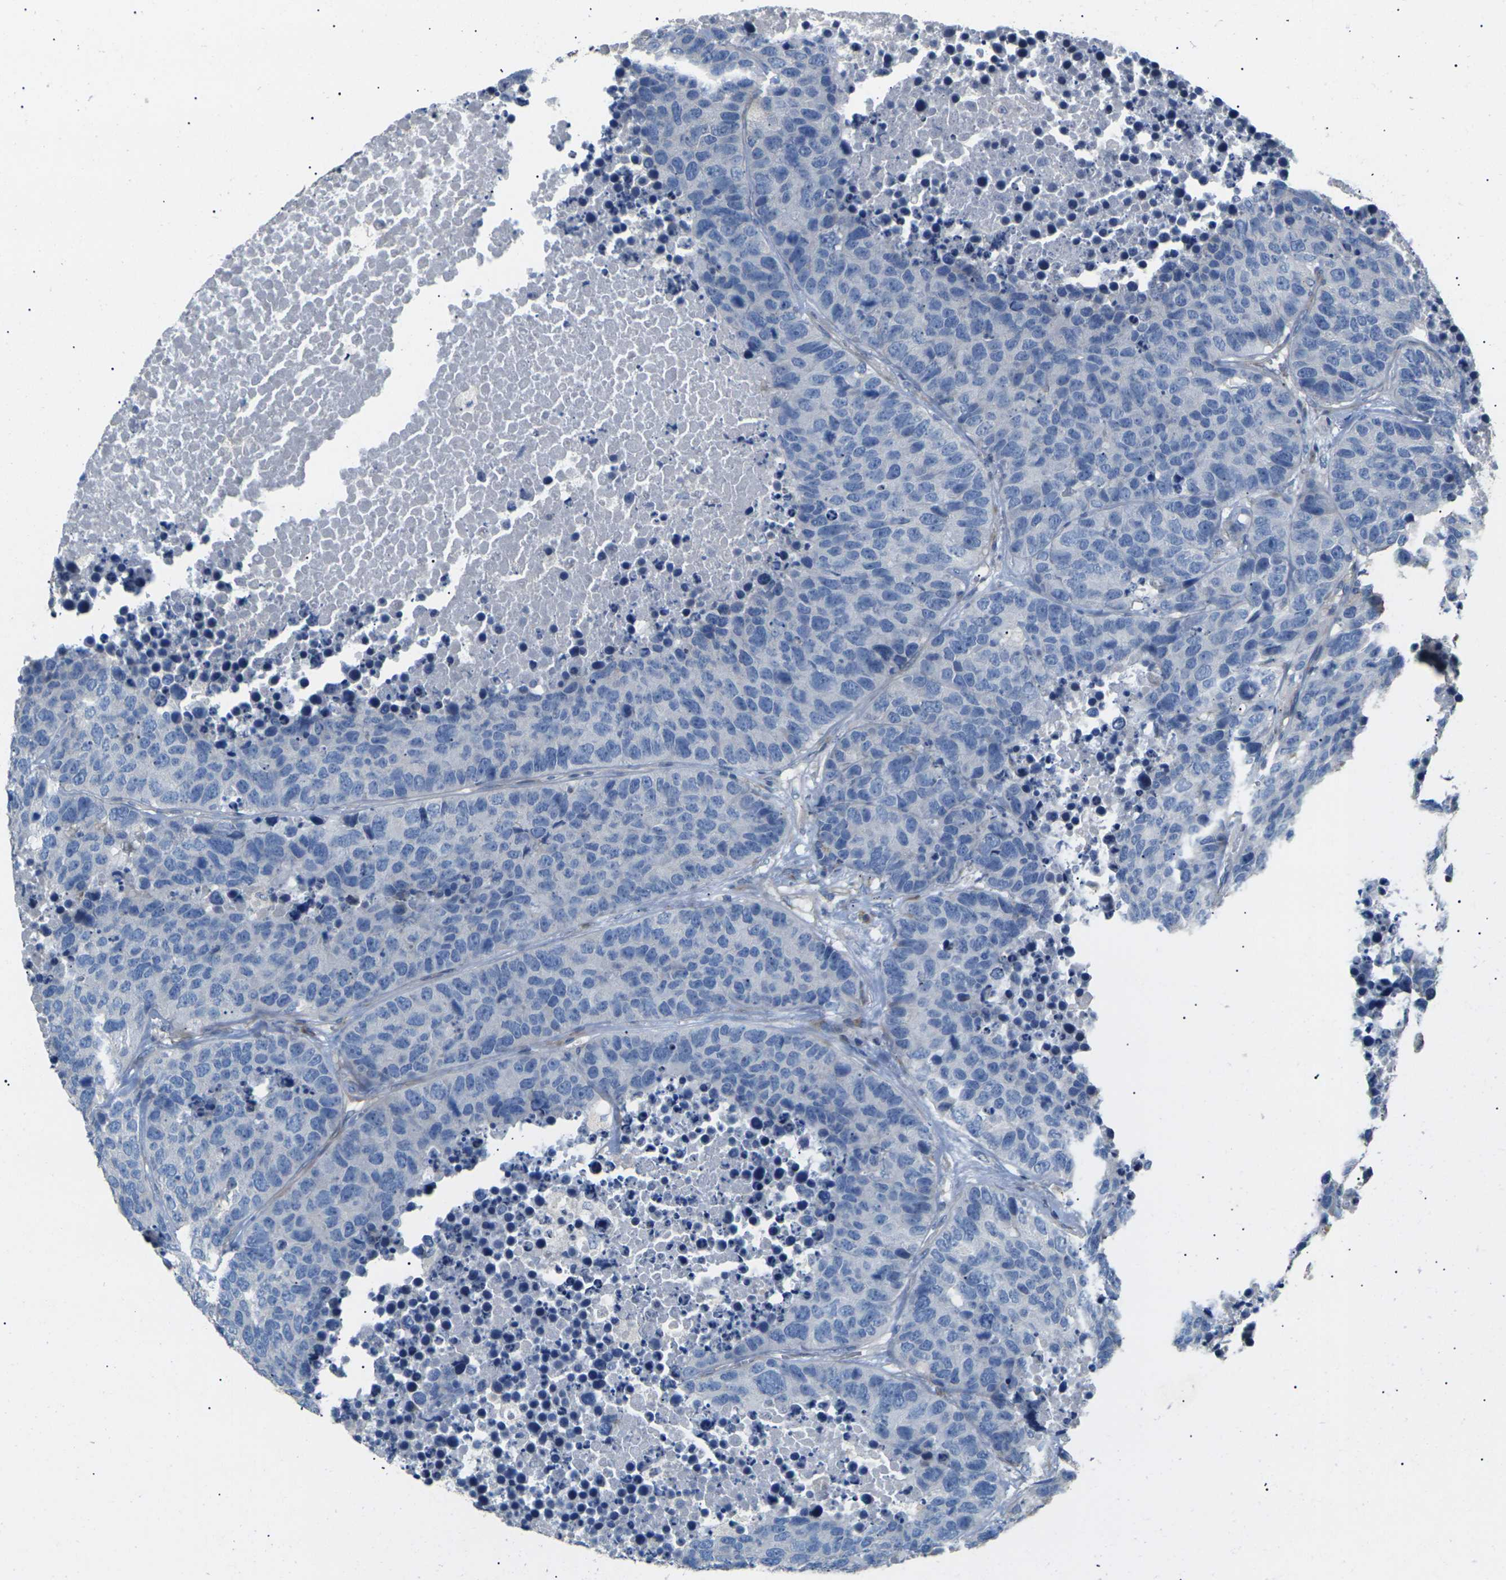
{"staining": {"intensity": "negative", "quantity": "none", "location": "none"}, "tissue": "carcinoid", "cell_type": "Tumor cells", "image_type": "cancer", "snomed": [{"axis": "morphology", "description": "Carcinoid, malignant, NOS"}, {"axis": "topography", "description": "Lung"}], "caption": "Carcinoid stained for a protein using immunohistochemistry displays no expression tumor cells.", "gene": "KLHDC8B", "patient": {"sex": "male", "age": 60}}